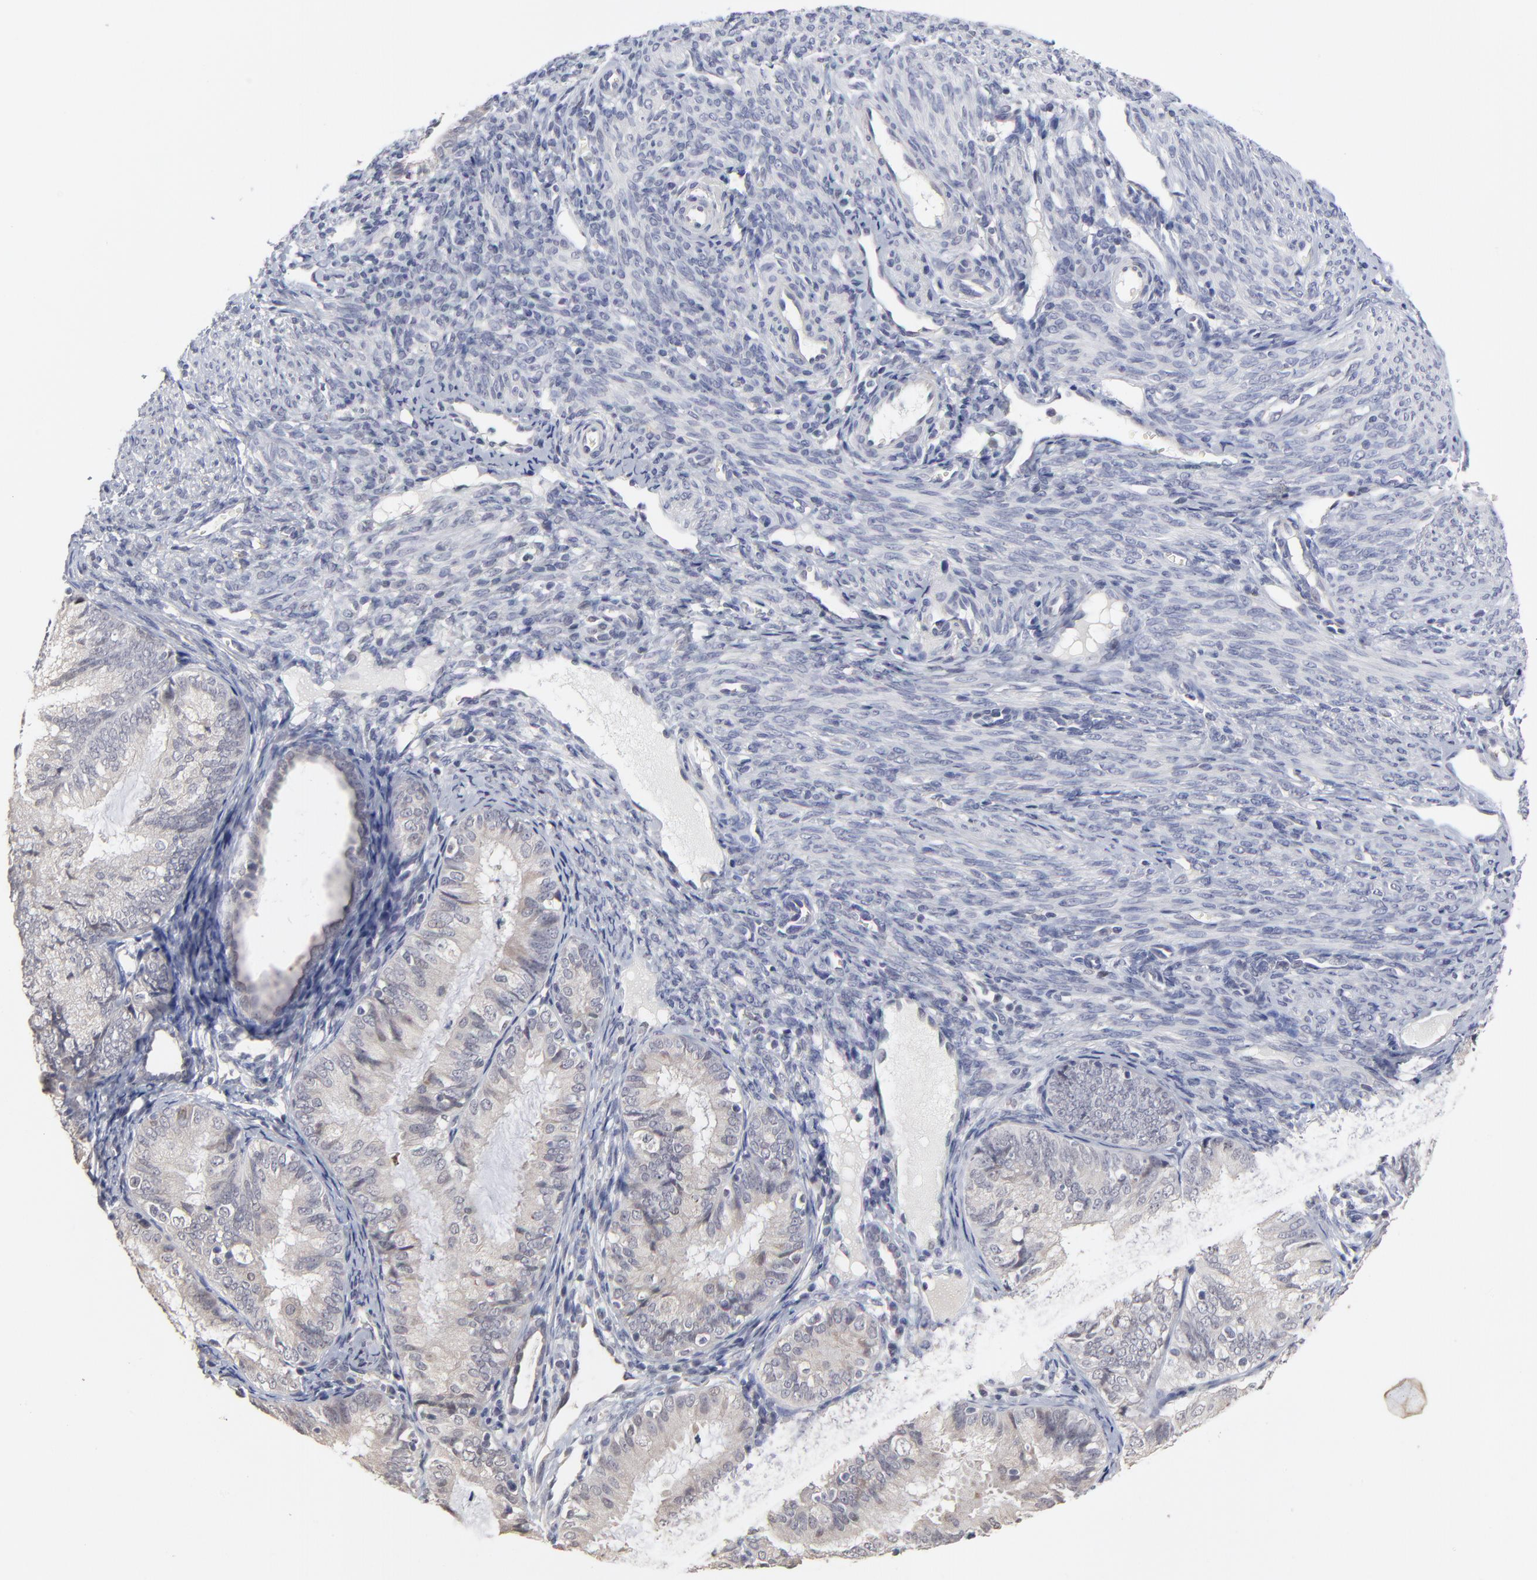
{"staining": {"intensity": "weak", "quantity": "<25%", "location": "cytoplasmic/membranous"}, "tissue": "endometrial cancer", "cell_type": "Tumor cells", "image_type": "cancer", "snomed": [{"axis": "morphology", "description": "Adenocarcinoma, NOS"}, {"axis": "topography", "description": "Endometrium"}], "caption": "Tumor cells are negative for brown protein staining in adenocarcinoma (endometrial).", "gene": "MAGEA10", "patient": {"sex": "female", "age": 66}}